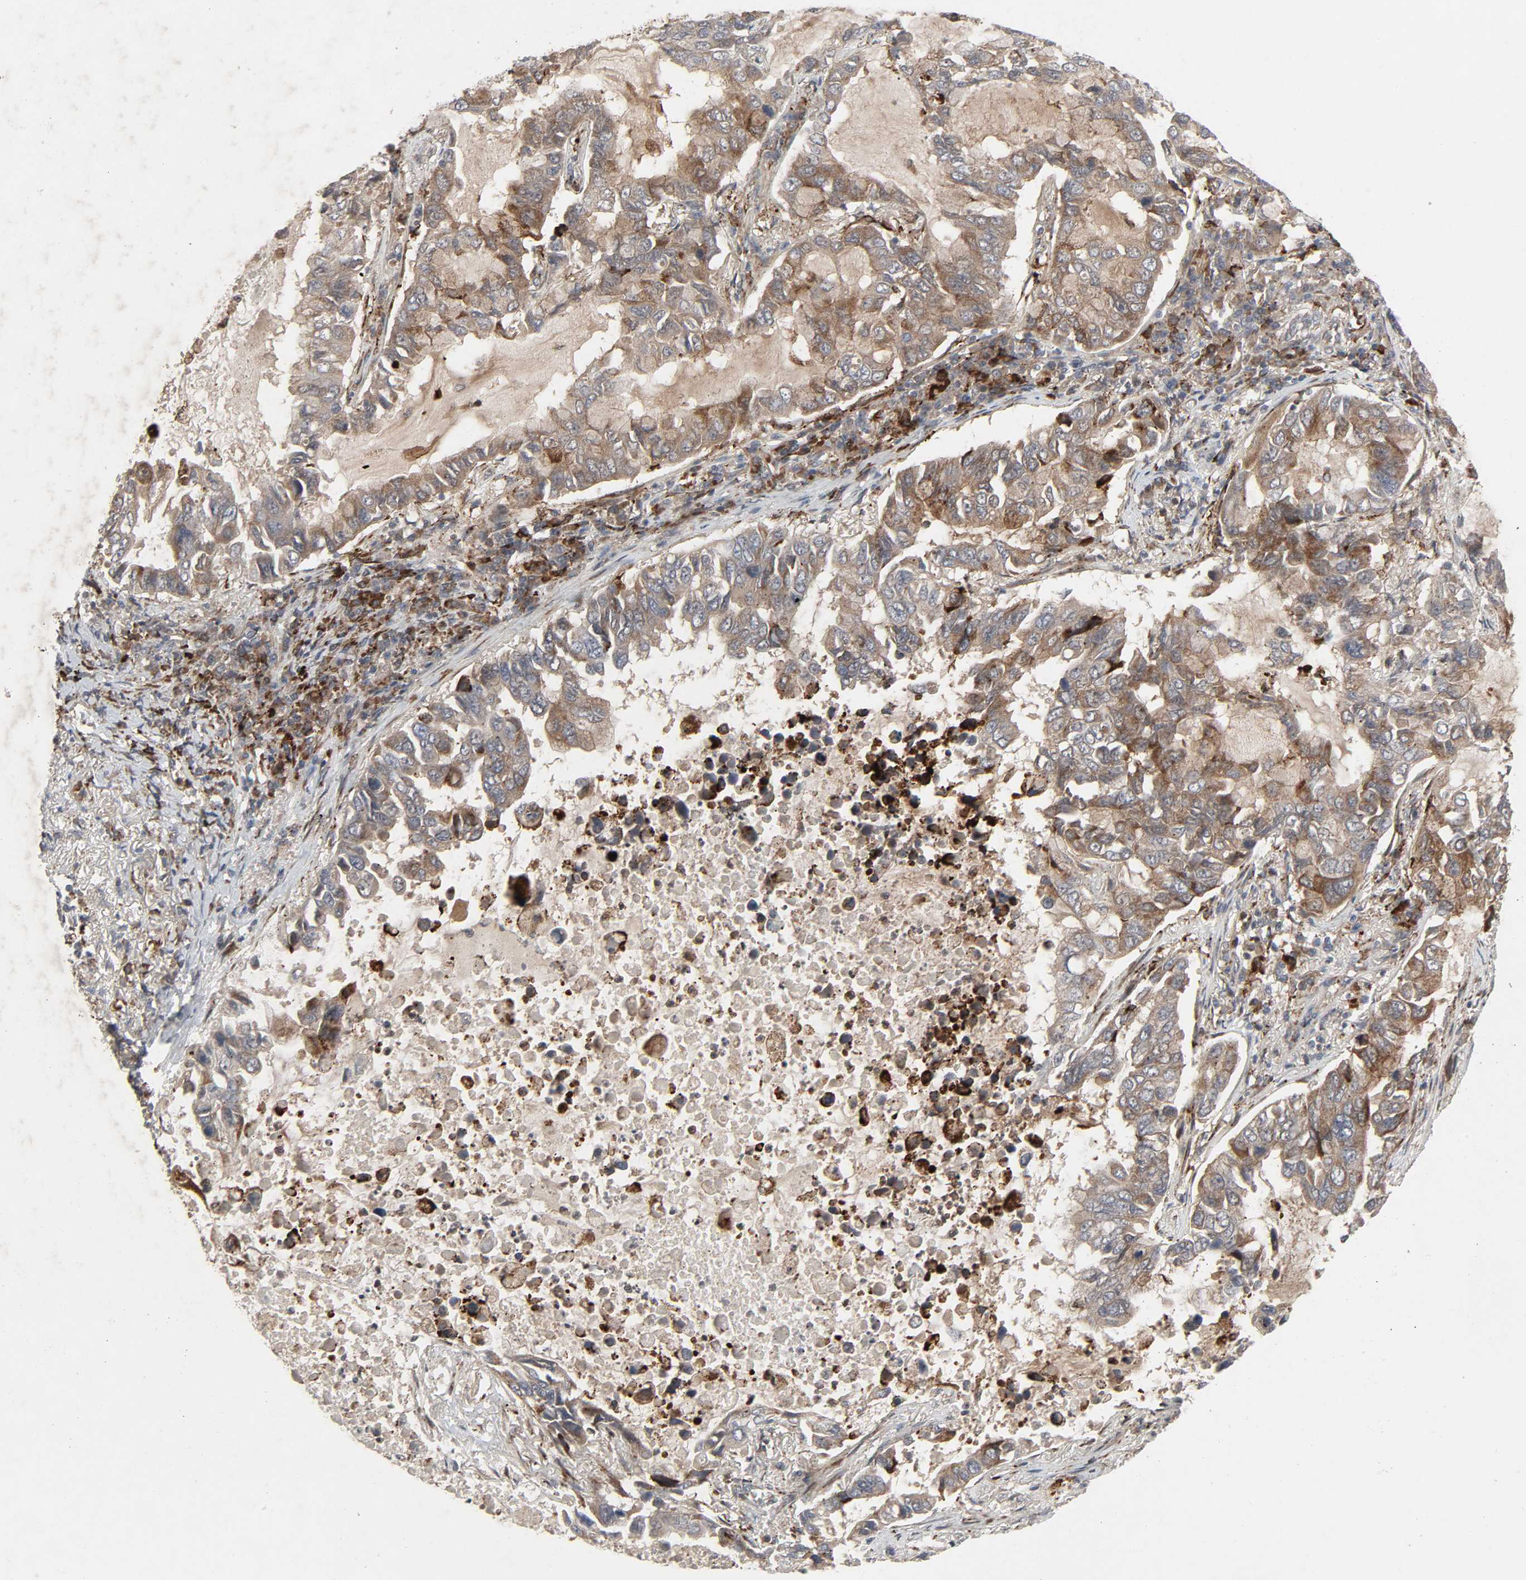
{"staining": {"intensity": "moderate", "quantity": ">75%", "location": "cytoplasmic/membranous"}, "tissue": "lung cancer", "cell_type": "Tumor cells", "image_type": "cancer", "snomed": [{"axis": "morphology", "description": "Adenocarcinoma, NOS"}, {"axis": "topography", "description": "Lung"}], "caption": "This micrograph reveals immunohistochemistry (IHC) staining of lung cancer, with medium moderate cytoplasmic/membranous staining in about >75% of tumor cells.", "gene": "ADCY4", "patient": {"sex": "male", "age": 64}}